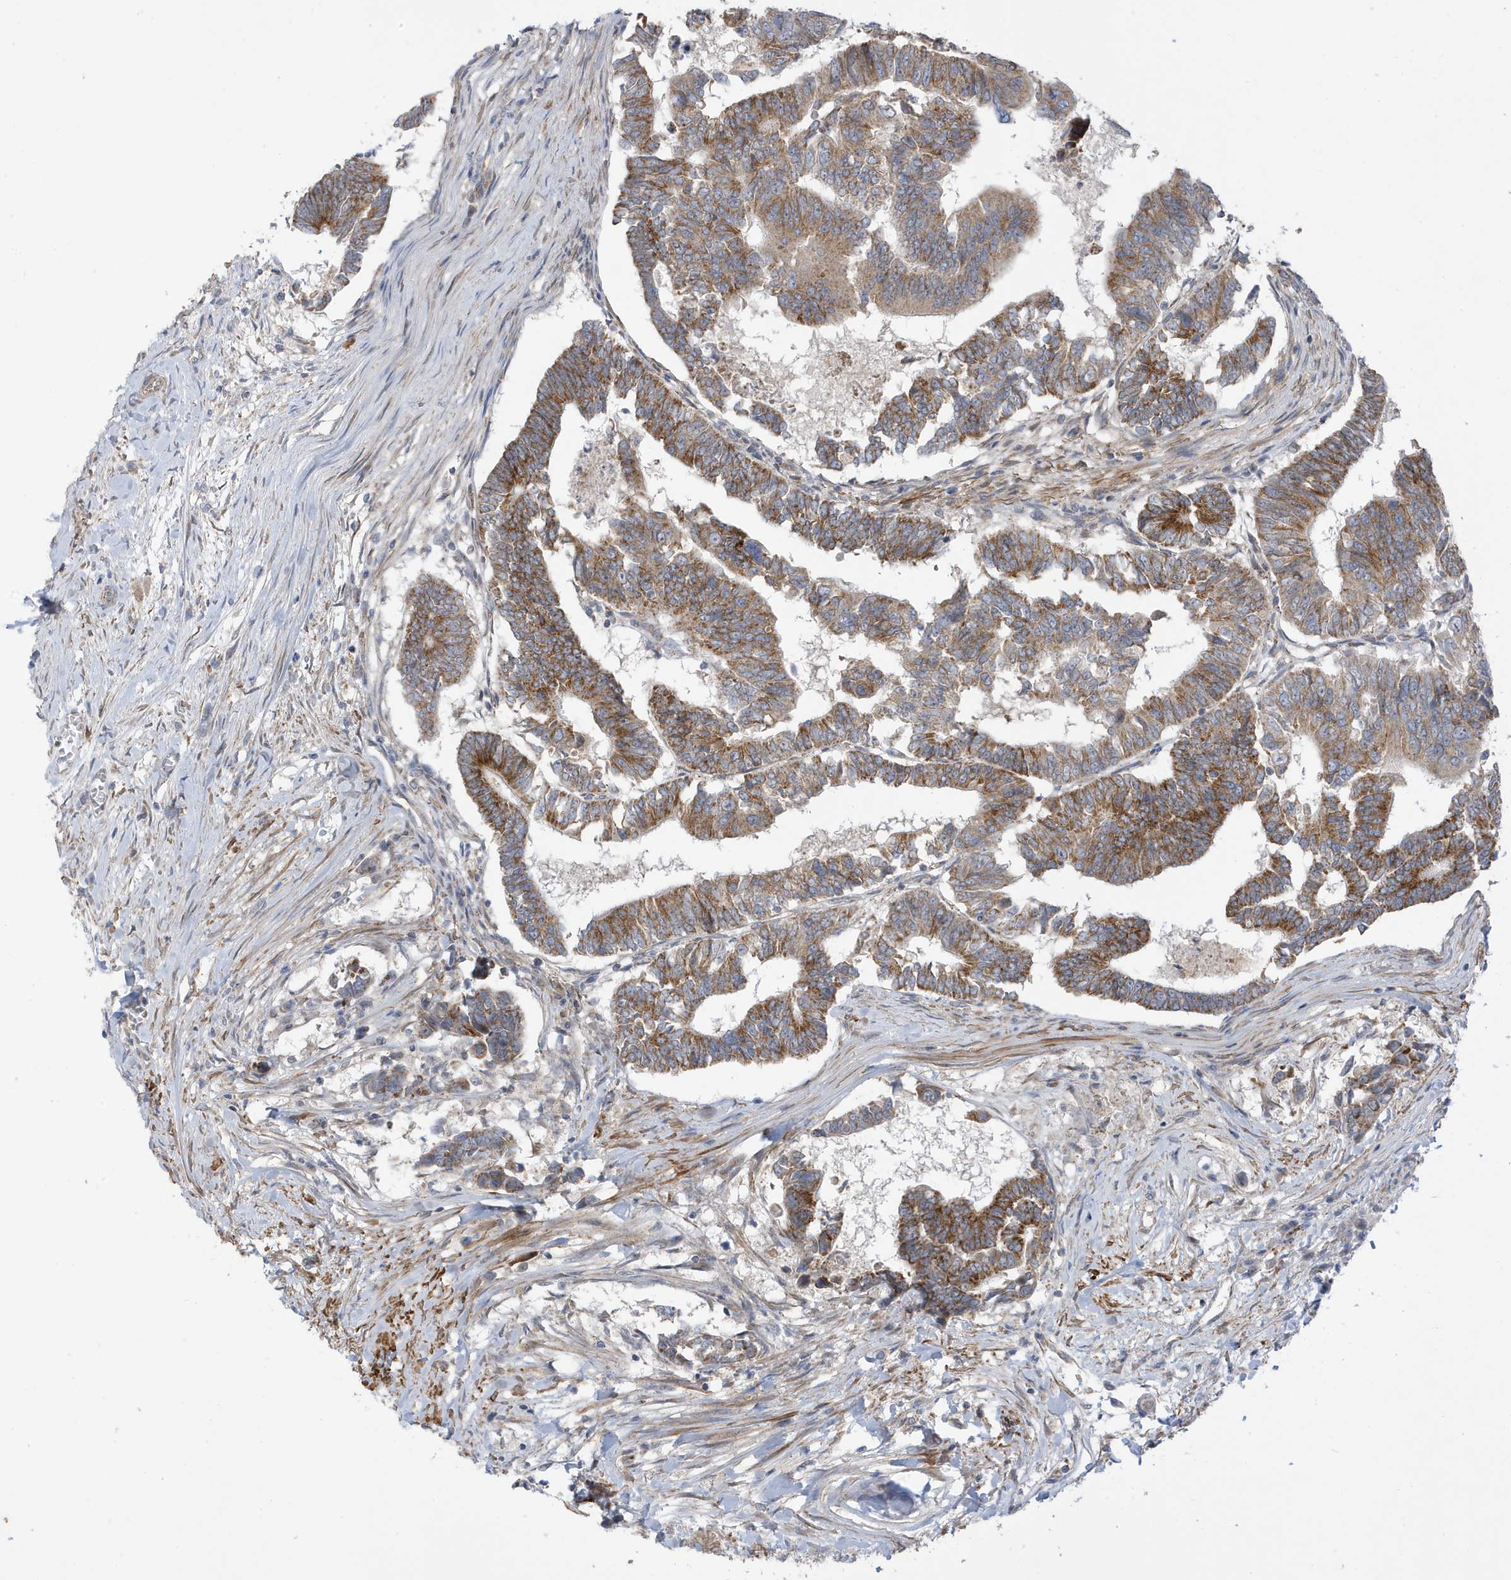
{"staining": {"intensity": "moderate", "quantity": ">75%", "location": "cytoplasmic/membranous"}, "tissue": "colorectal cancer", "cell_type": "Tumor cells", "image_type": "cancer", "snomed": [{"axis": "morphology", "description": "Adenocarcinoma, NOS"}, {"axis": "topography", "description": "Rectum"}], "caption": "Protein analysis of colorectal adenocarcinoma tissue demonstrates moderate cytoplasmic/membranous positivity in about >75% of tumor cells.", "gene": "ATP13A5", "patient": {"sex": "female", "age": 65}}